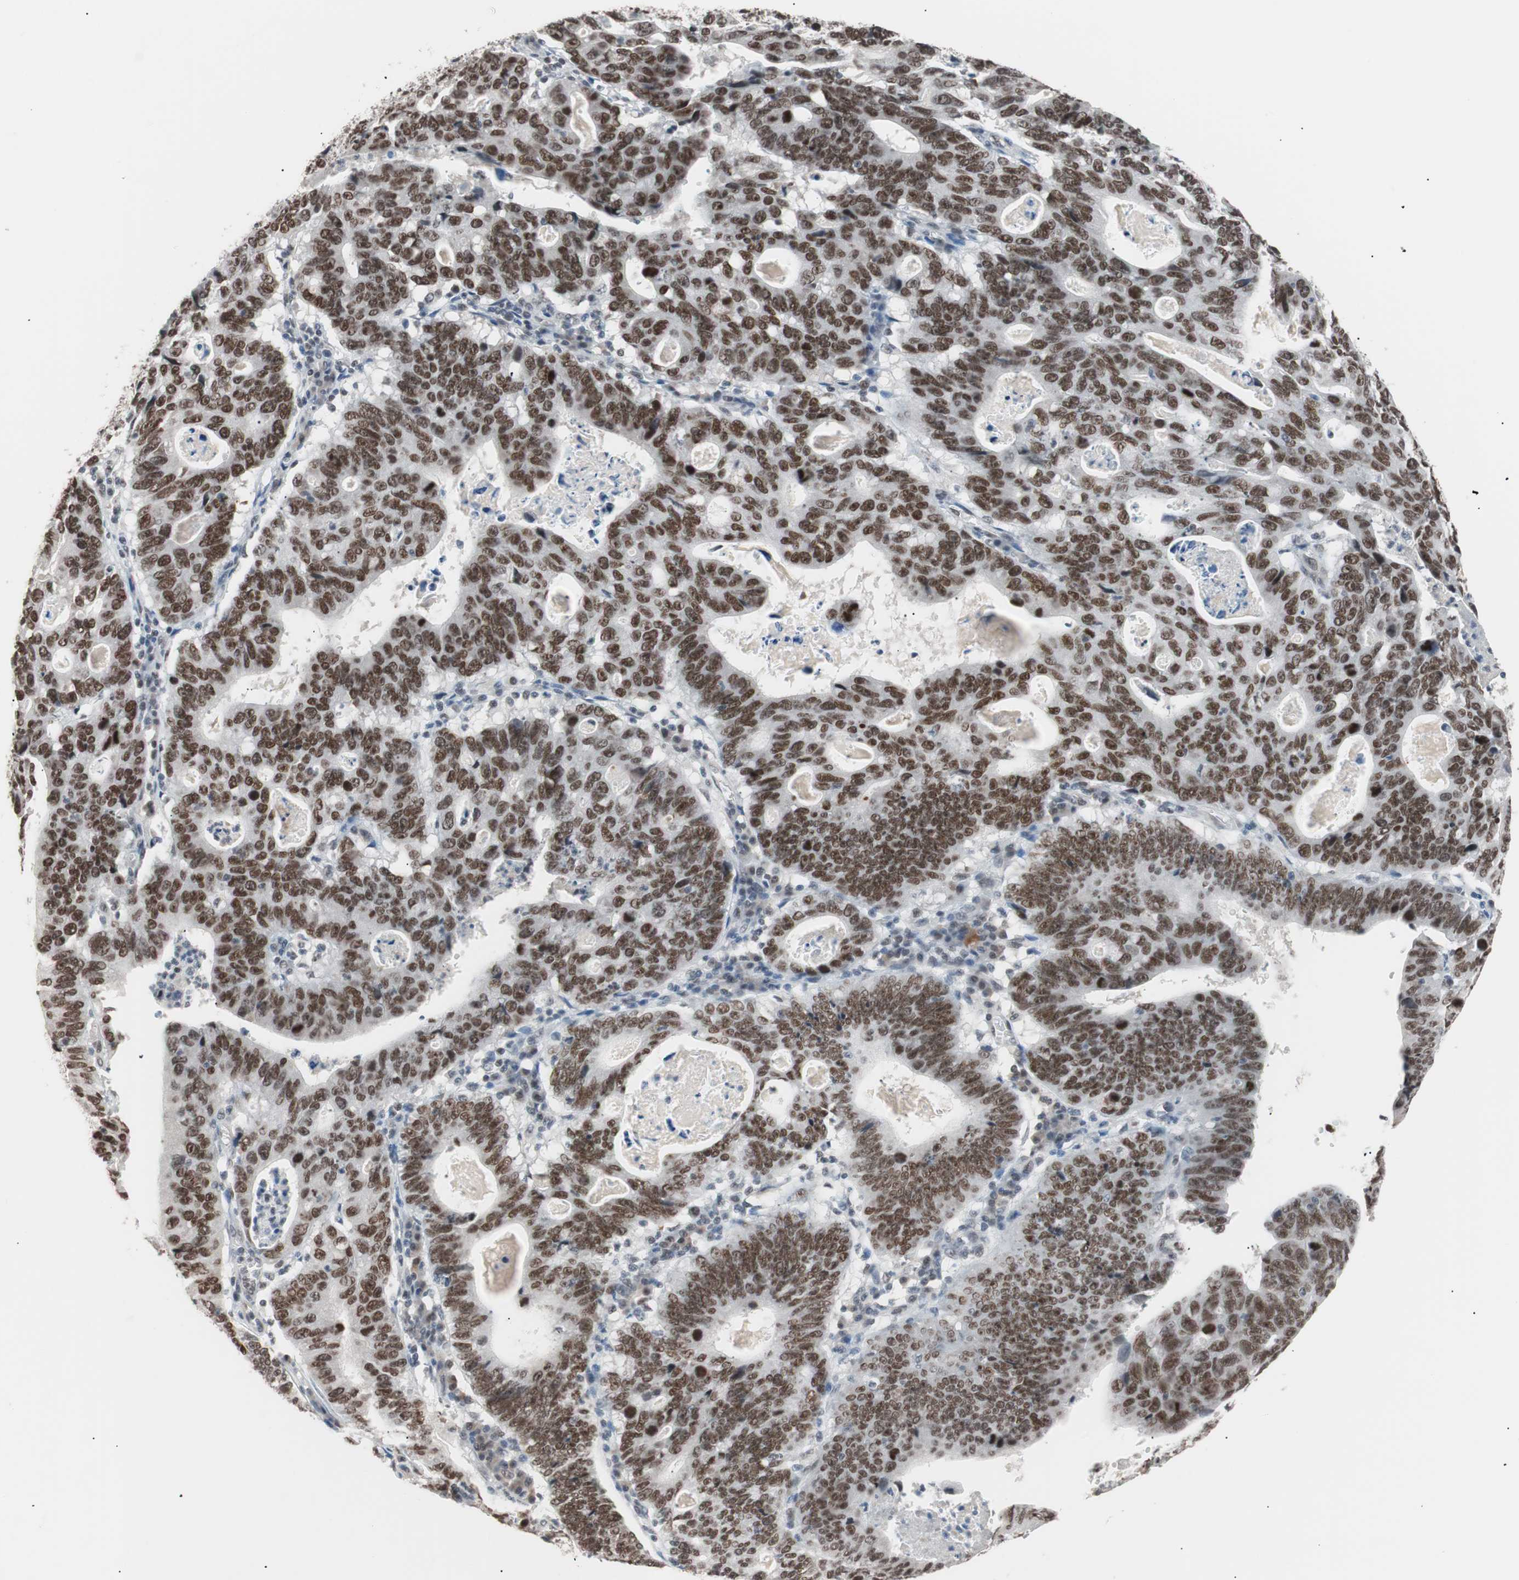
{"staining": {"intensity": "strong", "quantity": ">75%", "location": "nuclear"}, "tissue": "stomach cancer", "cell_type": "Tumor cells", "image_type": "cancer", "snomed": [{"axis": "morphology", "description": "Adenocarcinoma, NOS"}, {"axis": "topography", "description": "Stomach"}], "caption": "Brown immunohistochemical staining in stomach cancer (adenocarcinoma) displays strong nuclear staining in about >75% of tumor cells.", "gene": "LIG3", "patient": {"sex": "male", "age": 59}}